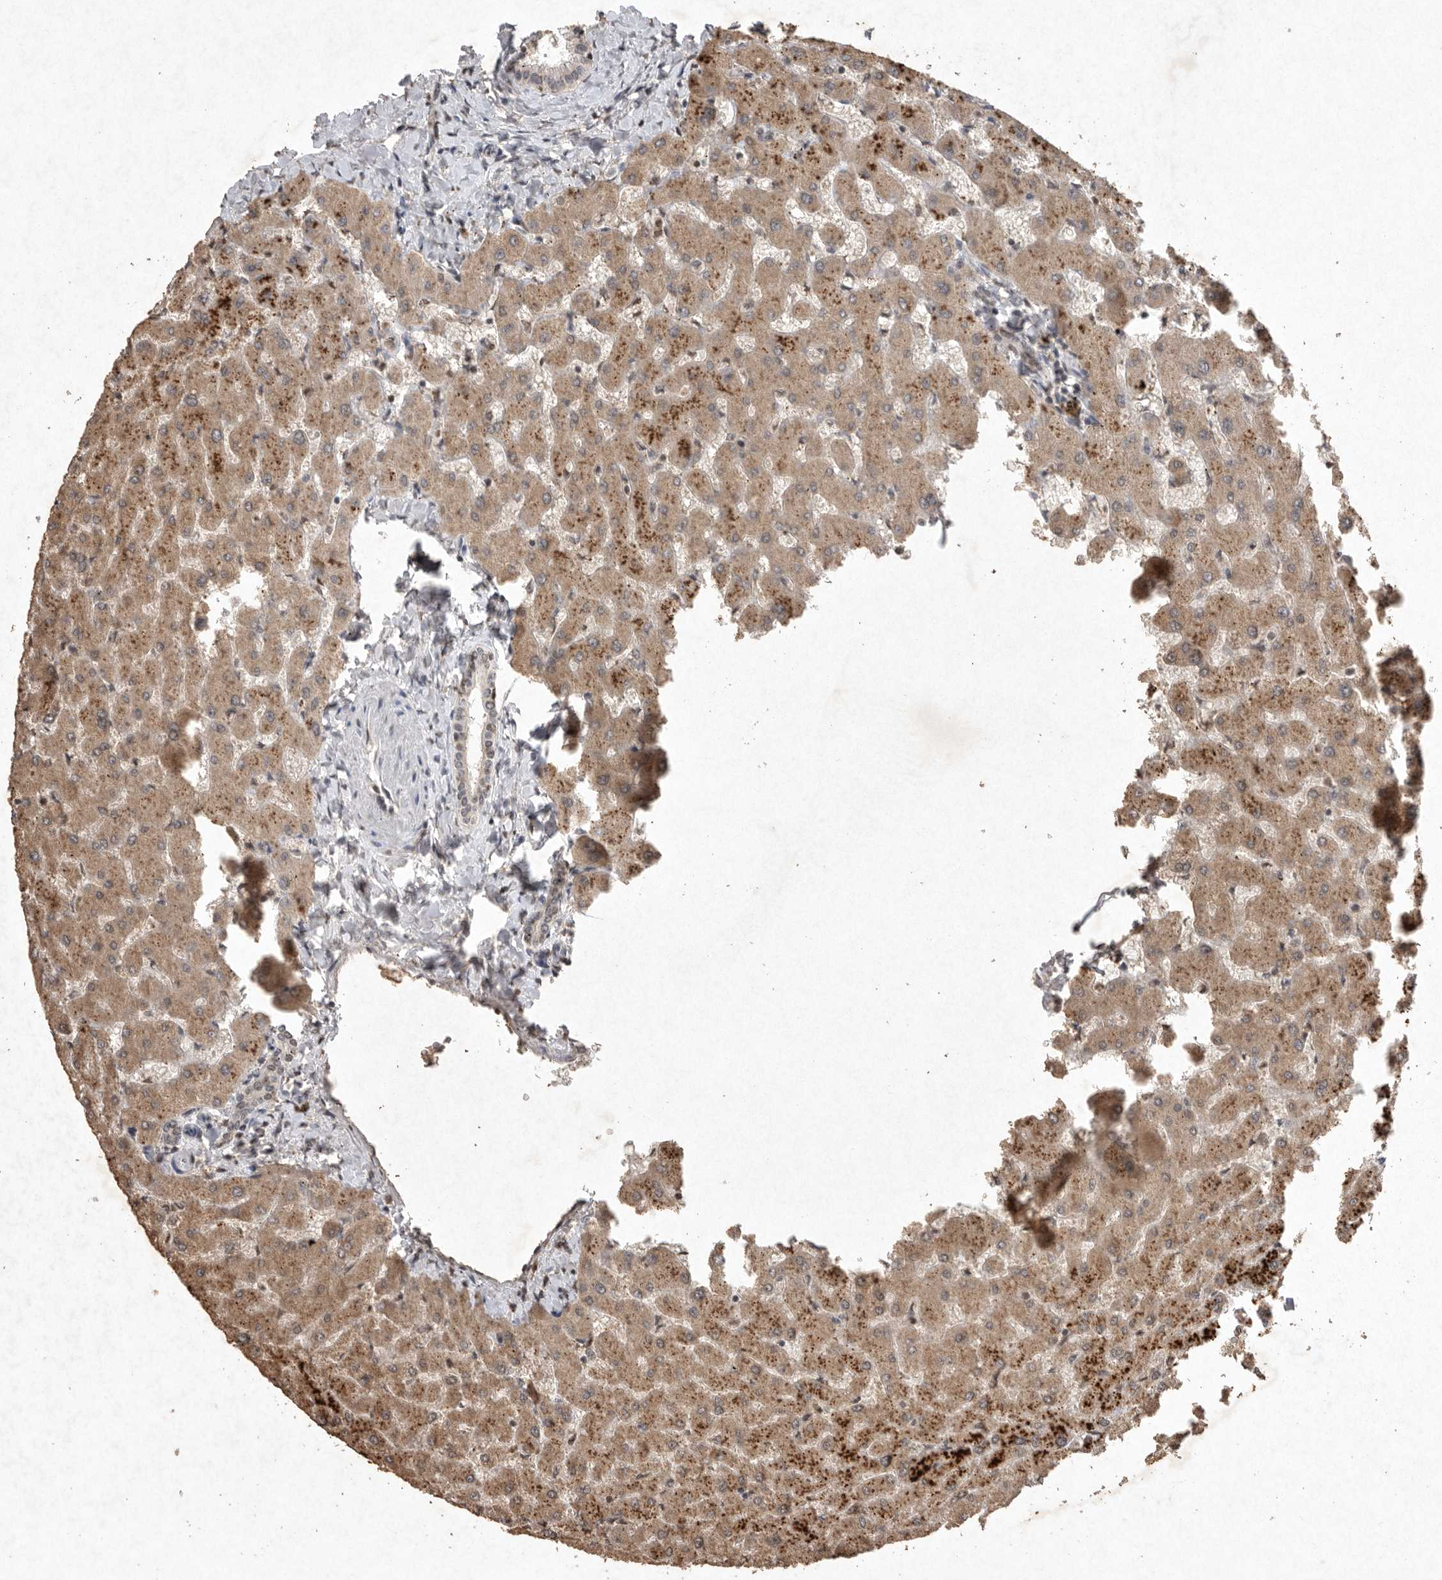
{"staining": {"intensity": "weak", "quantity": "<25%", "location": "nuclear"}, "tissue": "liver", "cell_type": "Cholangiocytes", "image_type": "normal", "snomed": [{"axis": "morphology", "description": "Normal tissue, NOS"}, {"axis": "topography", "description": "Liver"}], "caption": "Immunohistochemical staining of benign human liver shows no significant expression in cholangiocytes.", "gene": "APLNR", "patient": {"sex": "female", "age": 63}}